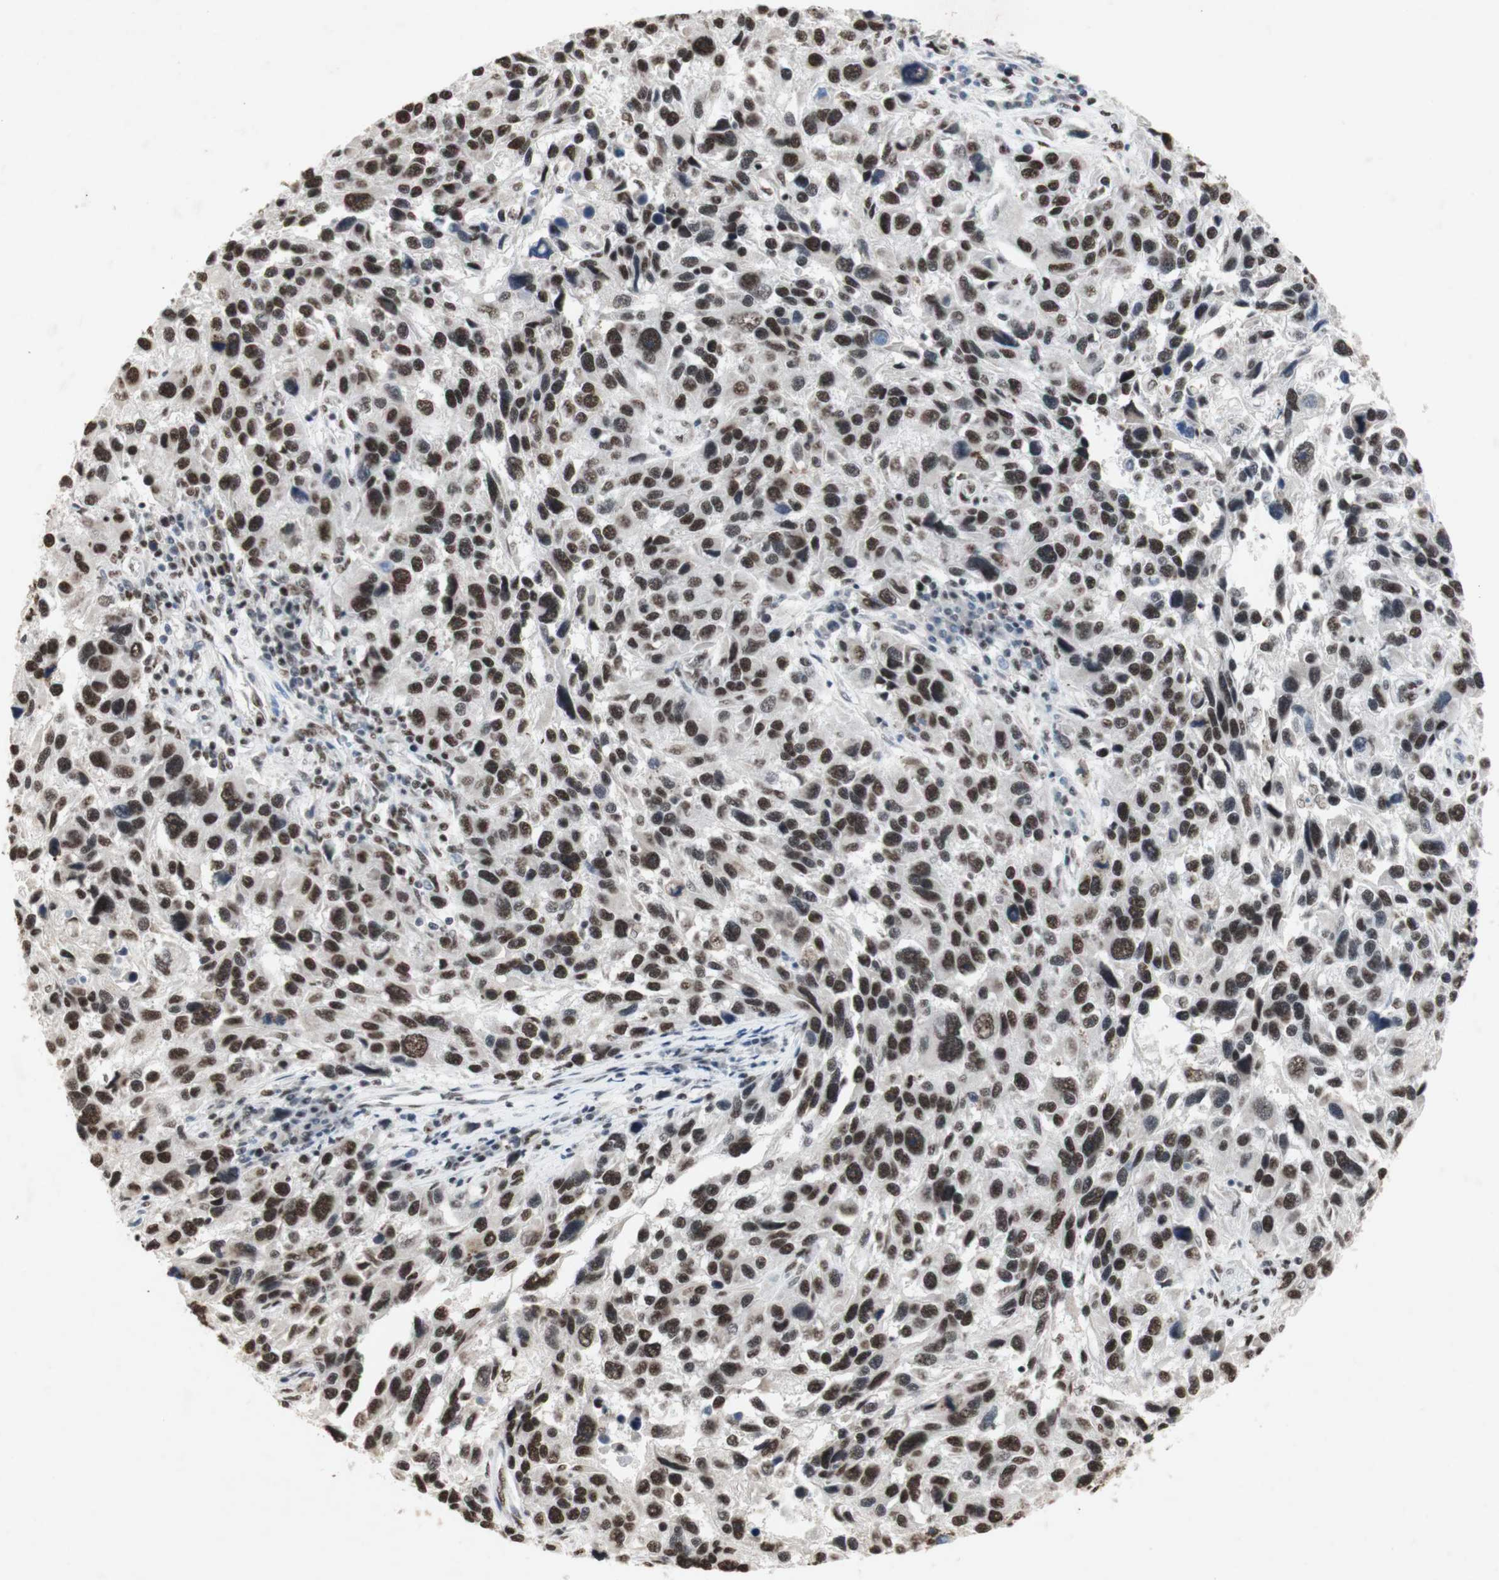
{"staining": {"intensity": "strong", "quantity": ">75%", "location": "nuclear"}, "tissue": "melanoma", "cell_type": "Tumor cells", "image_type": "cancer", "snomed": [{"axis": "morphology", "description": "Malignant melanoma, NOS"}, {"axis": "topography", "description": "Skin"}], "caption": "A brown stain highlights strong nuclear positivity of a protein in human melanoma tumor cells. (brown staining indicates protein expression, while blue staining denotes nuclei).", "gene": "SNRPB", "patient": {"sex": "male", "age": 53}}